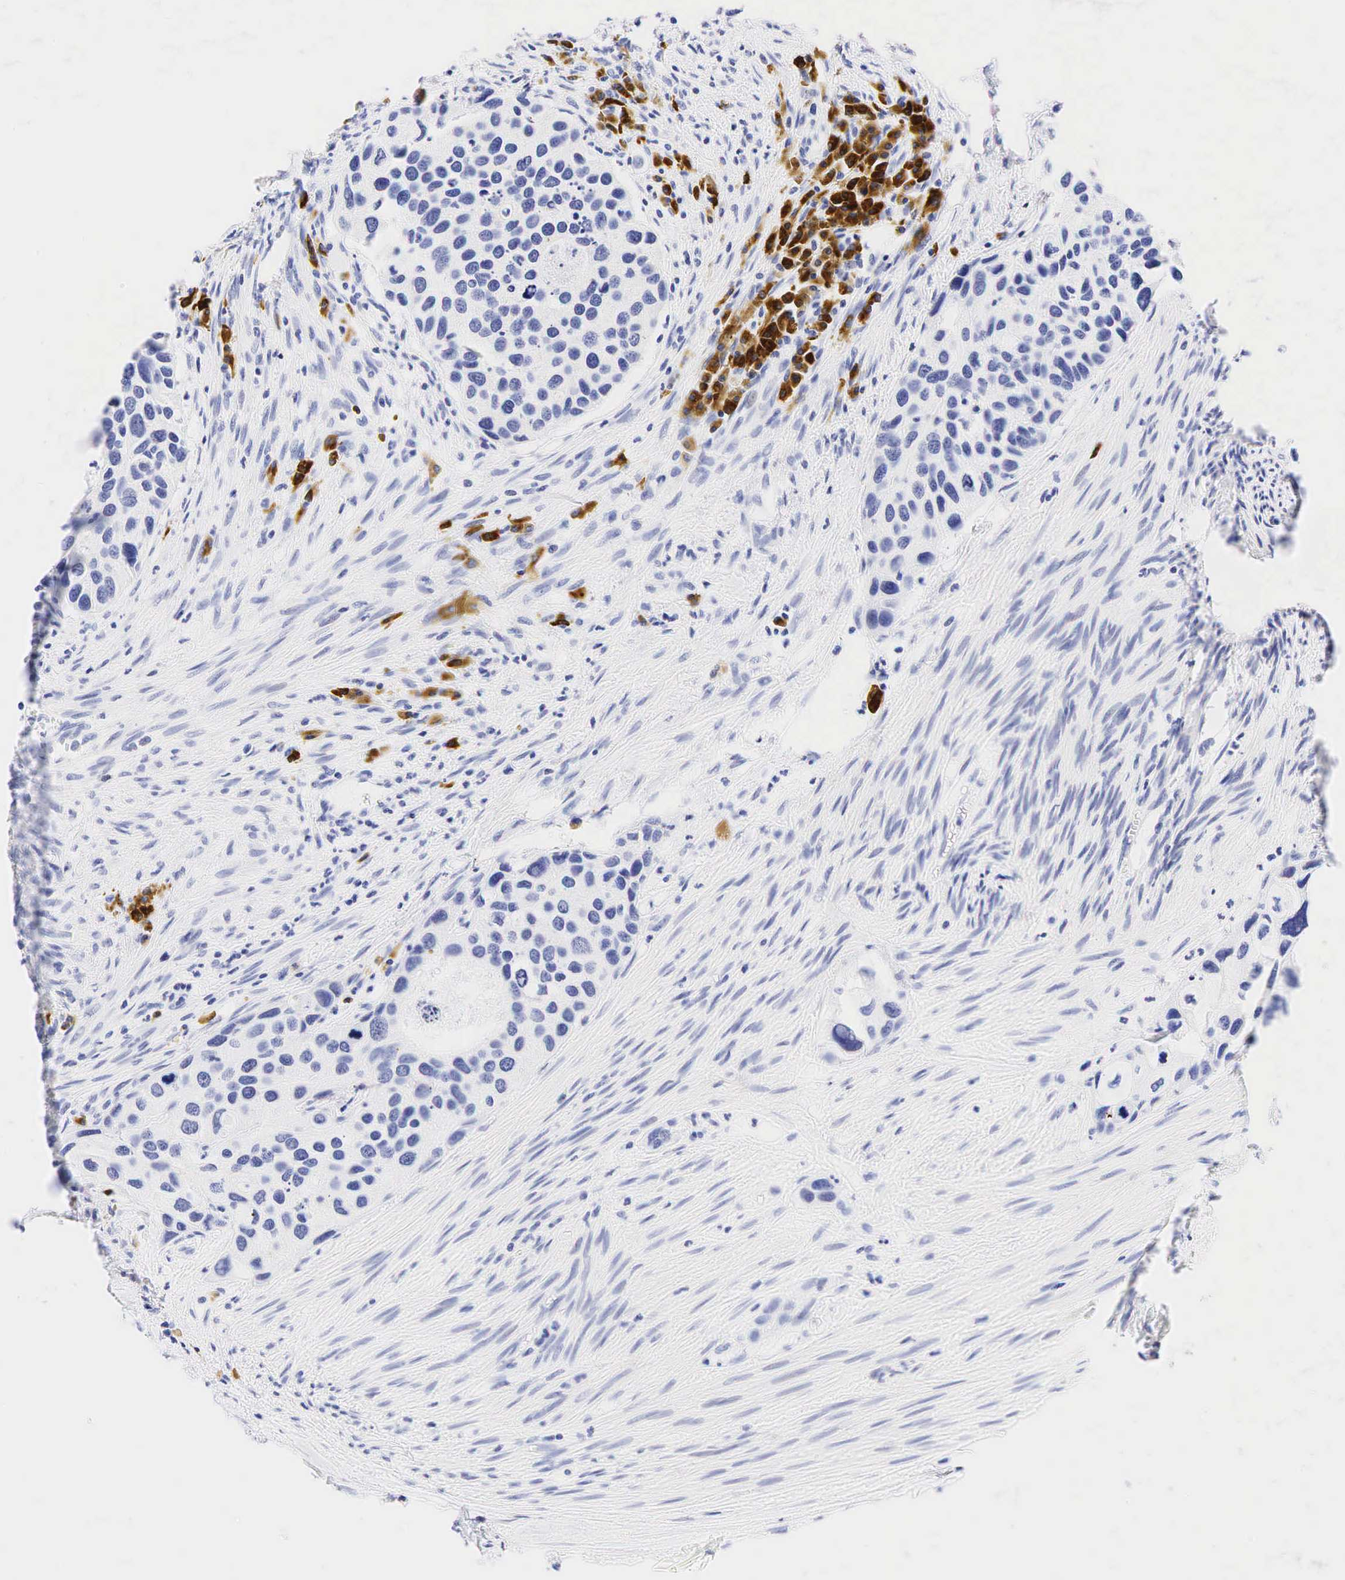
{"staining": {"intensity": "negative", "quantity": "none", "location": "none"}, "tissue": "urothelial cancer", "cell_type": "Tumor cells", "image_type": "cancer", "snomed": [{"axis": "morphology", "description": "Urothelial carcinoma, High grade"}, {"axis": "topography", "description": "Urinary bladder"}], "caption": "A high-resolution image shows IHC staining of urothelial cancer, which shows no significant expression in tumor cells.", "gene": "CD79A", "patient": {"sex": "male", "age": 66}}